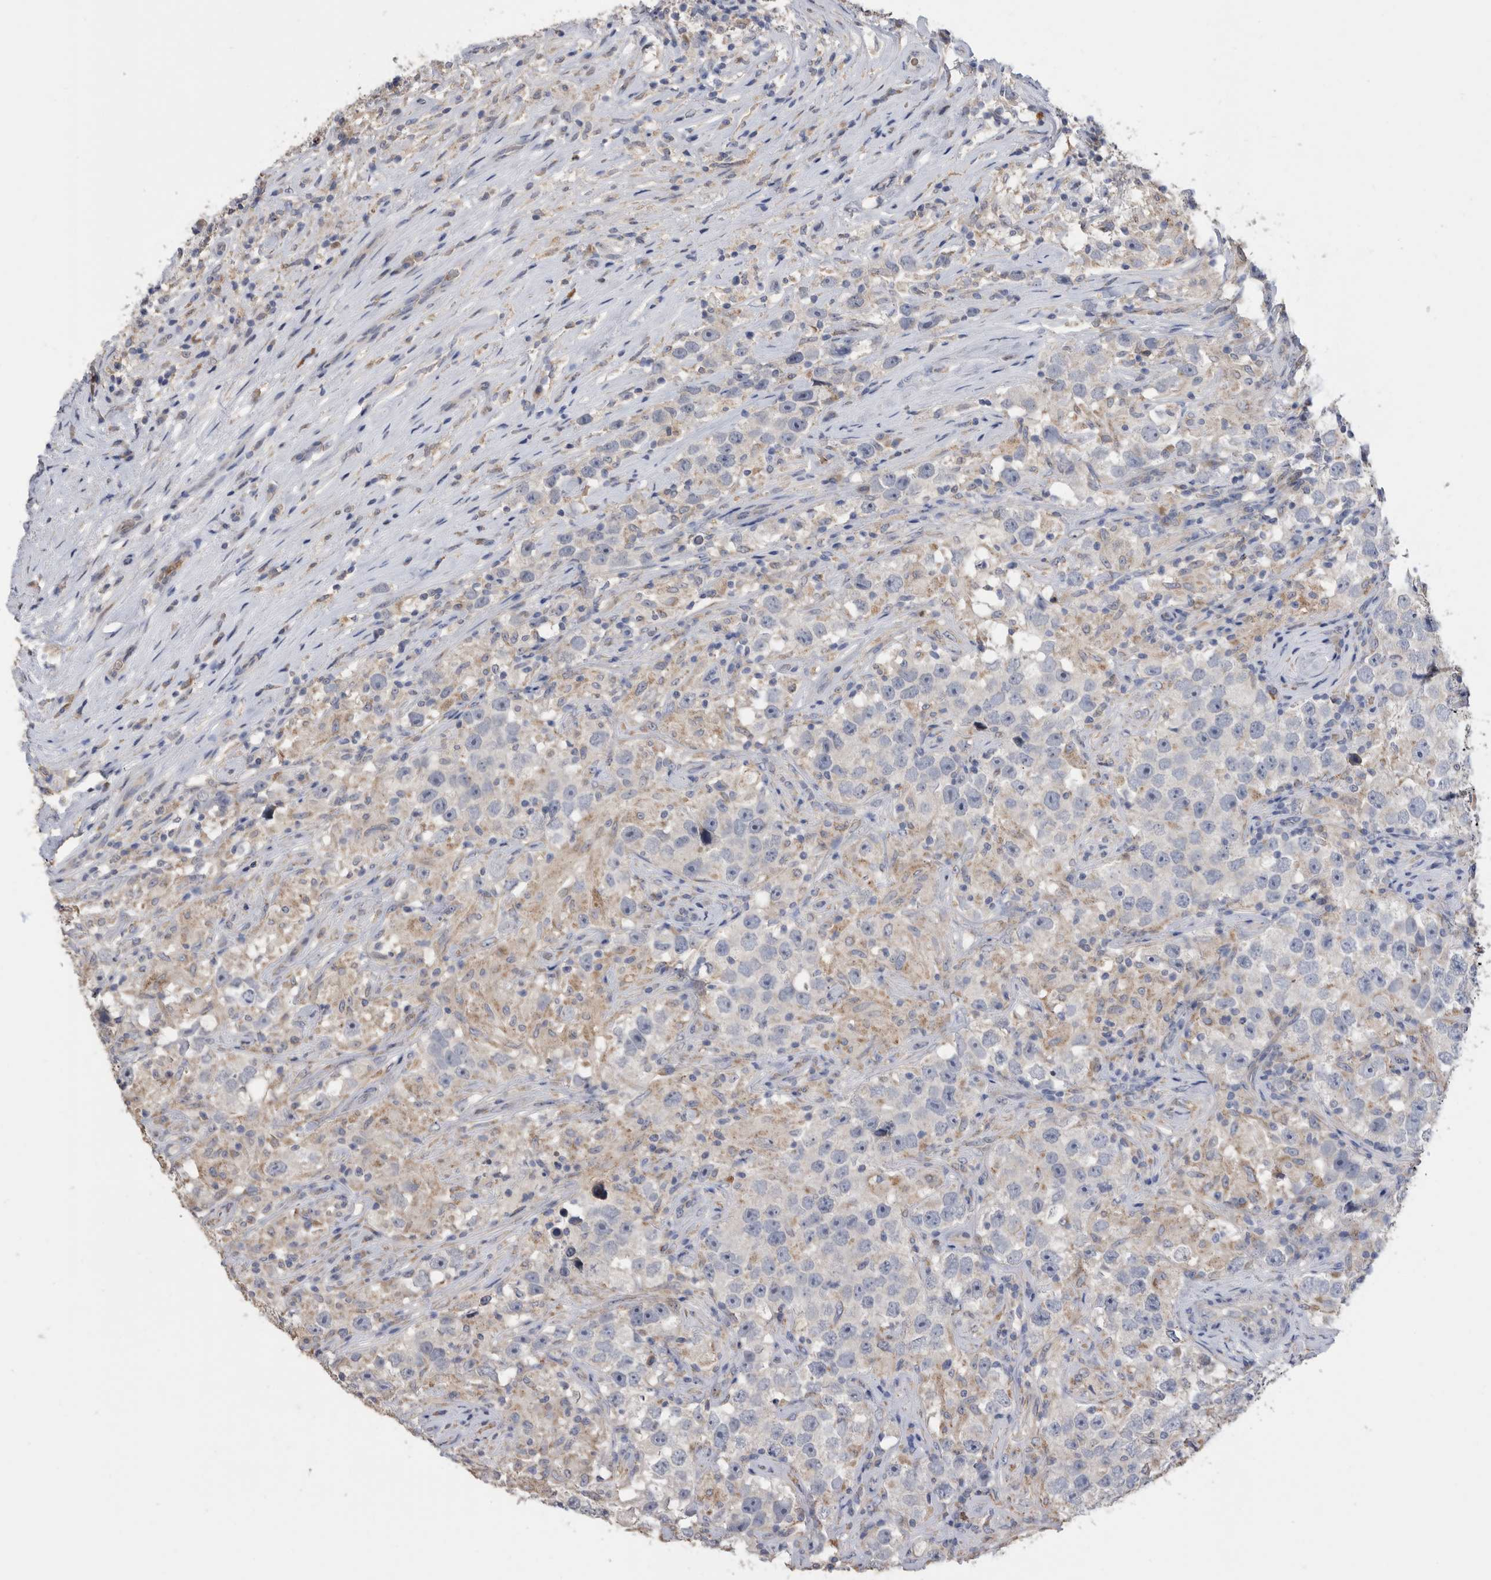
{"staining": {"intensity": "negative", "quantity": "none", "location": "none"}, "tissue": "testis cancer", "cell_type": "Tumor cells", "image_type": "cancer", "snomed": [{"axis": "morphology", "description": "Seminoma, NOS"}, {"axis": "topography", "description": "Testis"}], "caption": "This is an immunohistochemistry histopathology image of human seminoma (testis). There is no expression in tumor cells.", "gene": "CRISPLD2", "patient": {"sex": "male", "age": 49}}